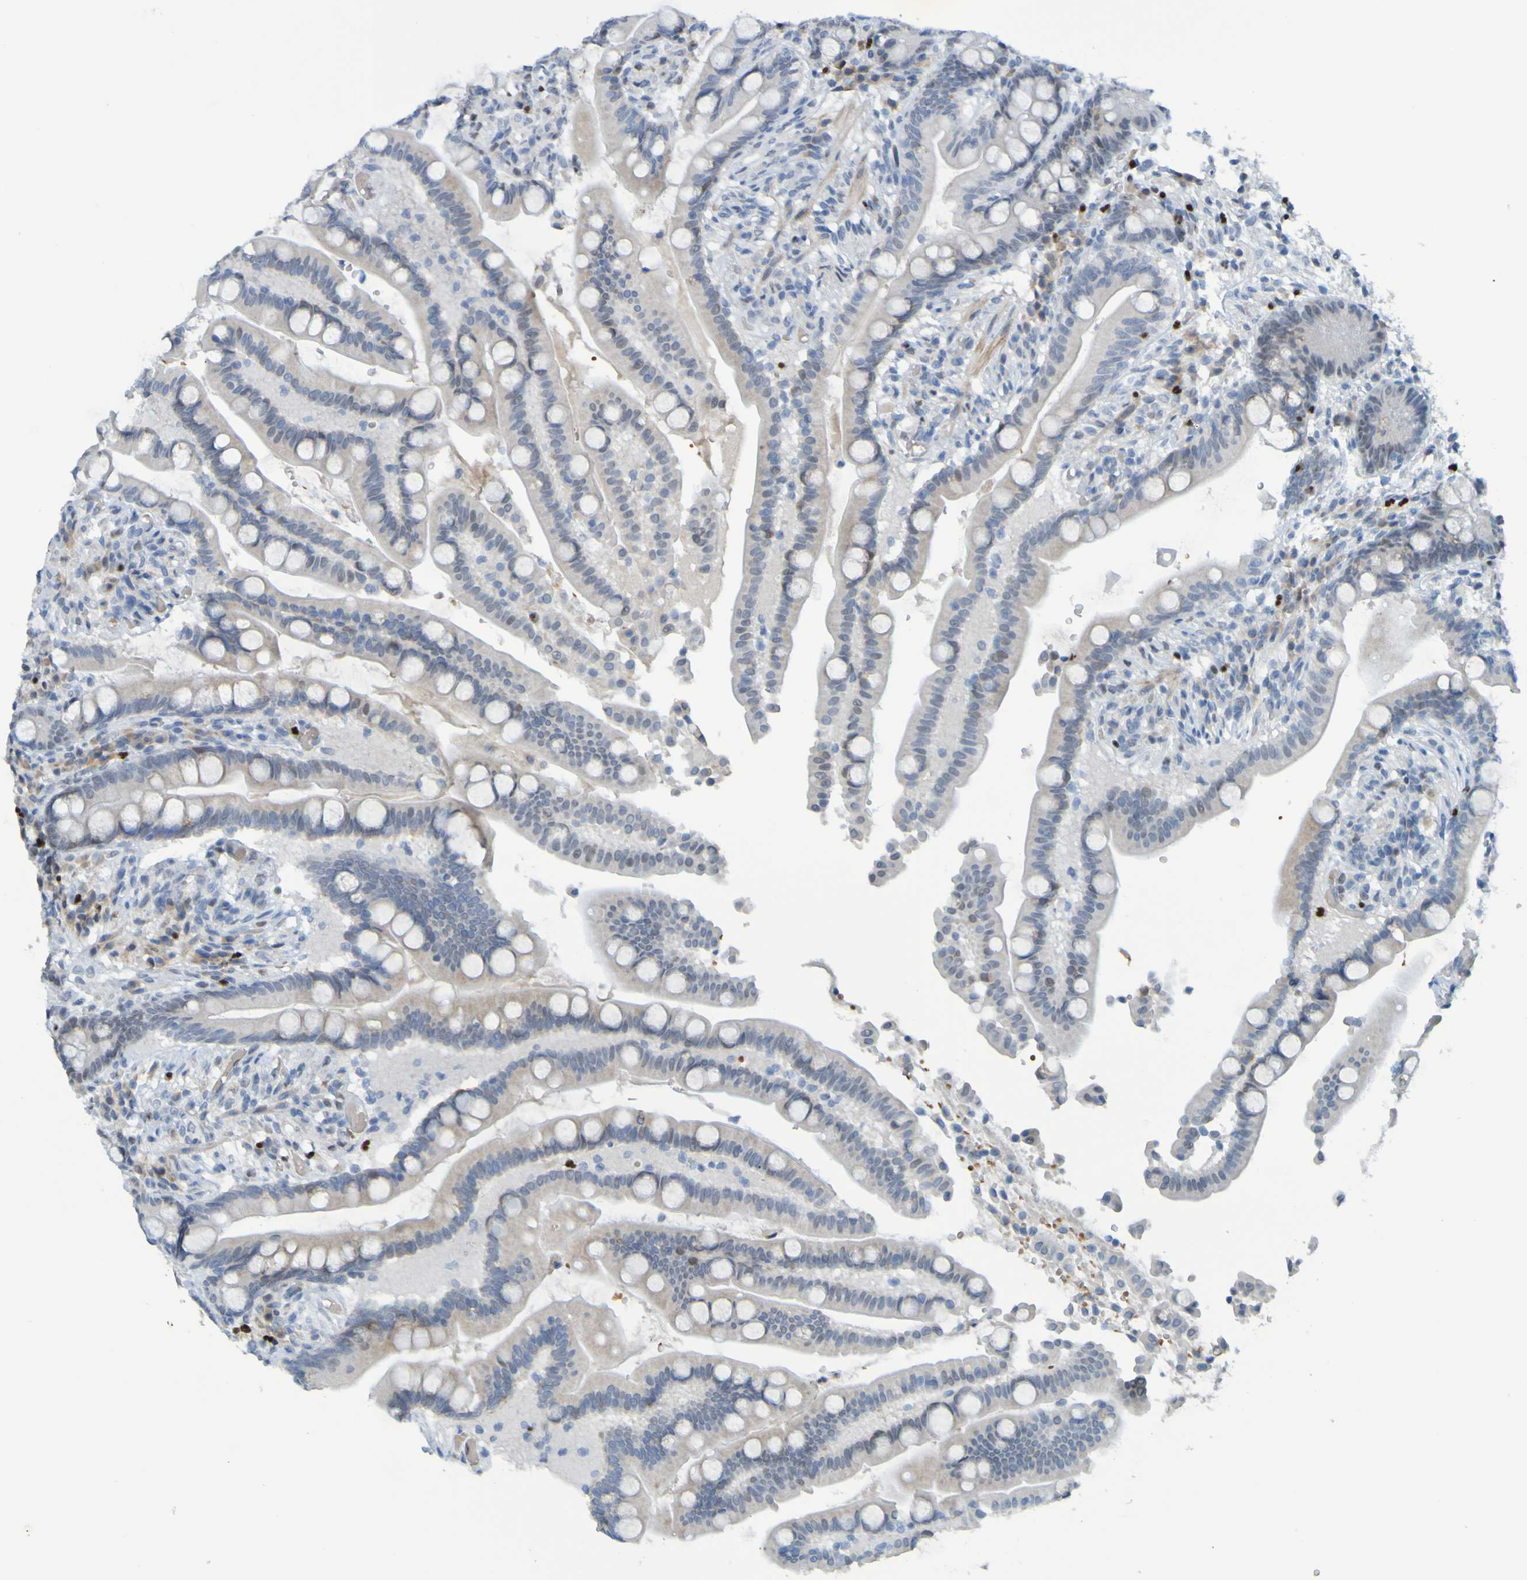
{"staining": {"intensity": "negative", "quantity": "none", "location": "none"}, "tissue": "colon", "cell_type": "Endothelial cells", "image_type": "normal", "snomed": [{"axis": "morphology", "description": "Normal tissue, NOS"}, {"axis": "topography", "description": "Colon"}], "caption": "This image is of normal colon stained with immunohistochemistry (IHC) to label a protein in brown with the nuclei are counter-stained blue. There is no staining in endothelial cells.", "gene": "USP36", "patient": {"sex": "male", "age": 73}}